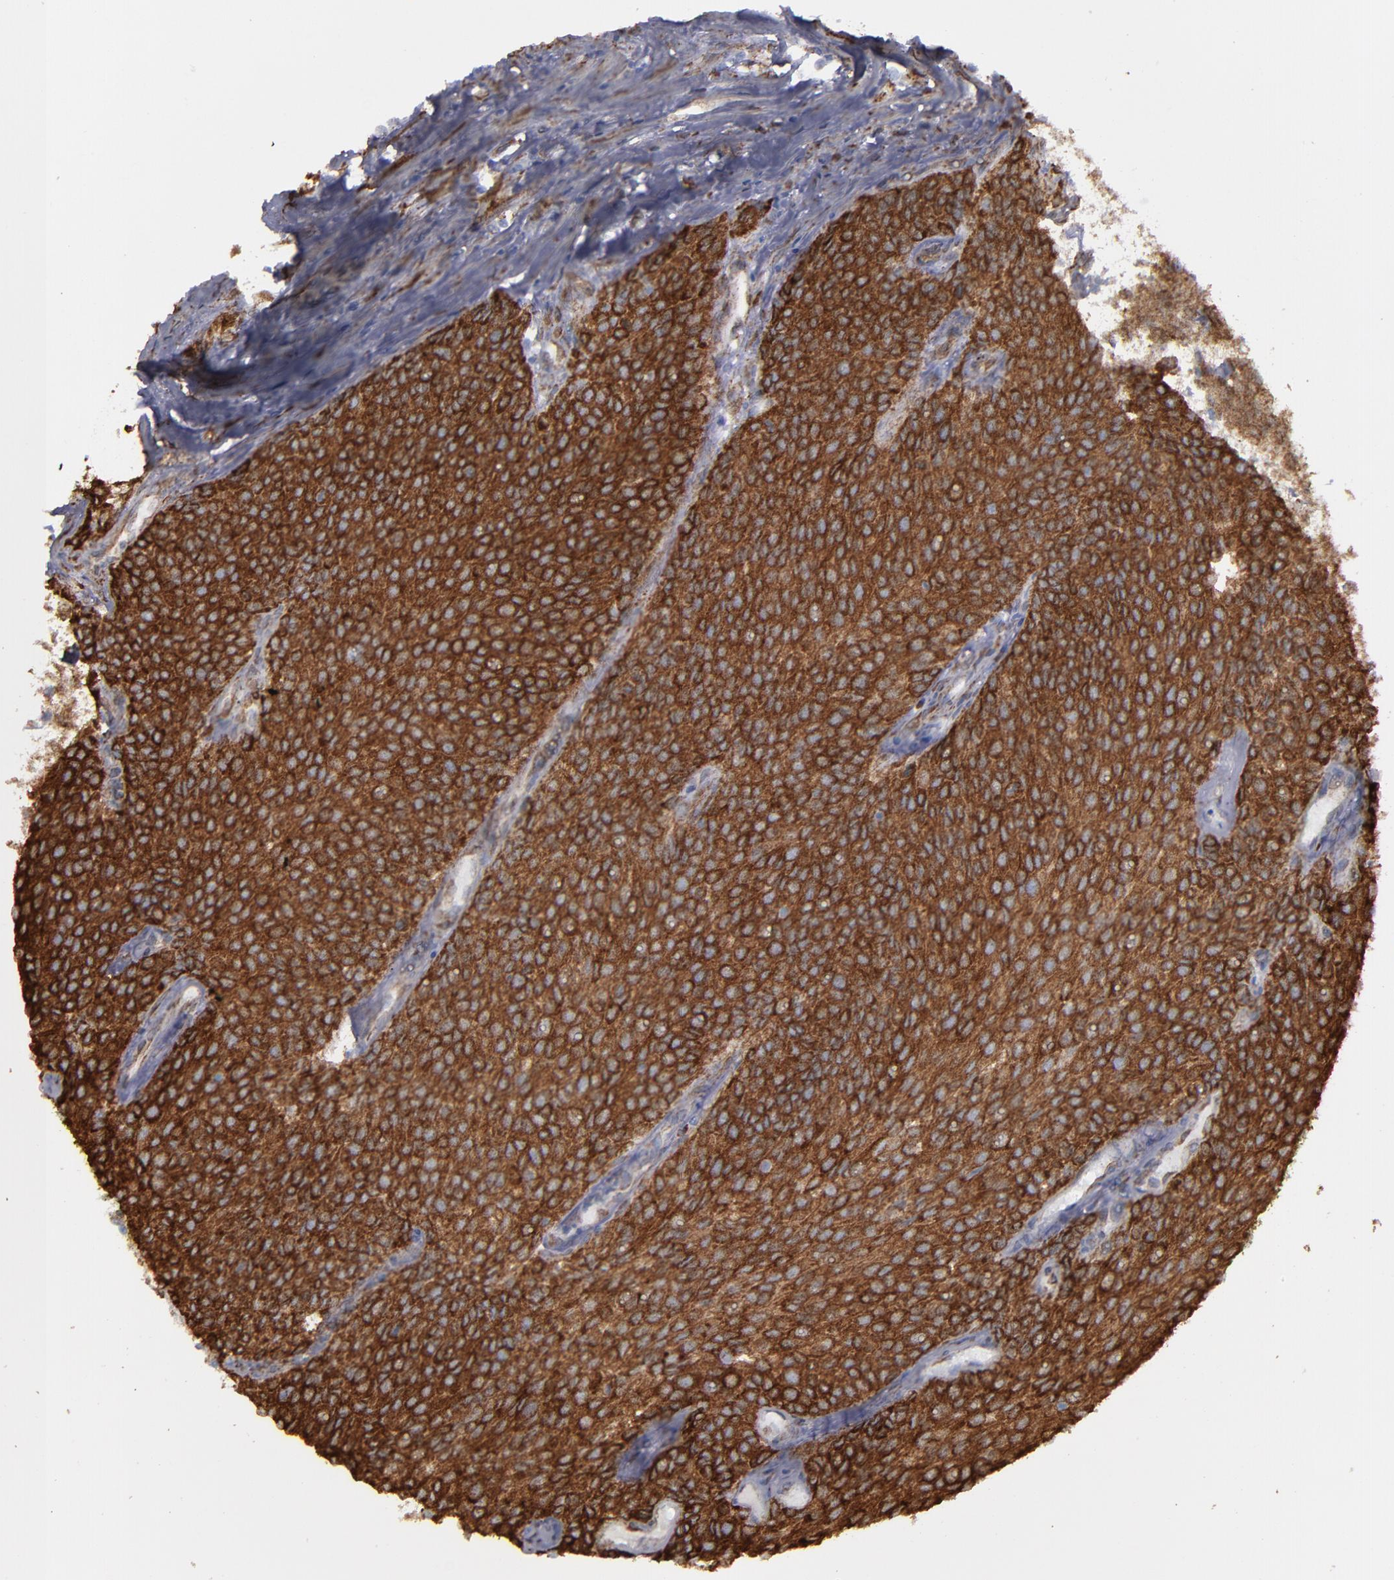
{"staining": {"intensity": "strong", "quantity": ">75%", "location": "cytoplasmic/membranous"}, "tissue": "urothelial cancer", "cell_type": "Tumor cells", "image_type": "cancer", "snomed": [{"axis": "morphology", "description": "Urothelial carcinoma, Low grade"}, {"axis": "topography", "description": "Urinary bladder"}], "caption": "Urothelial carcinoma (low-grade) stained with DAB (3,3'-diaminobenzidine) immunohistochemistry shows high levels of strong cytoplasmic/membranous expression in approximately >75% of tumor cells.", "gene": "ERLIN2", "patient": {"sex": "female", "age": 73}}